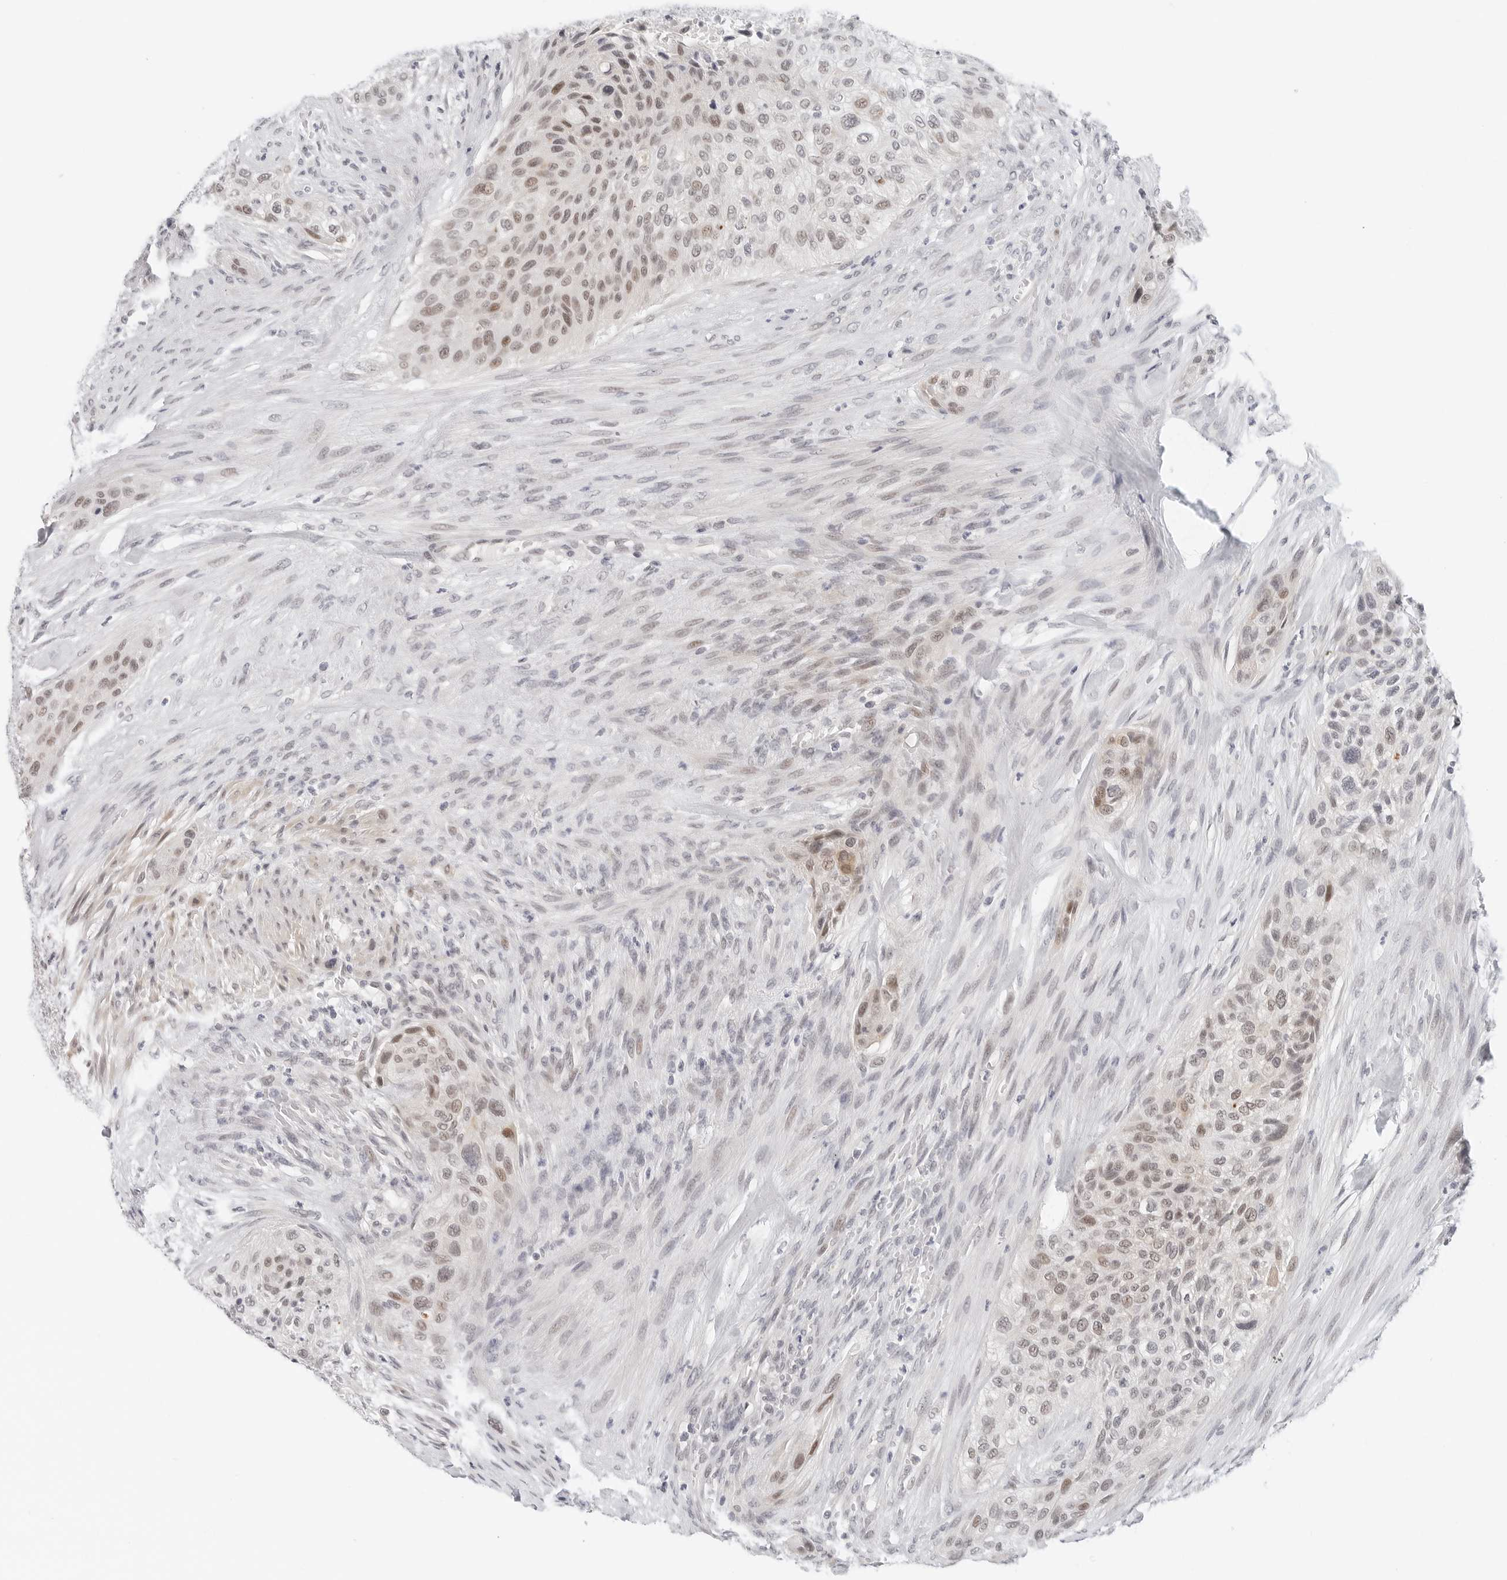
{"staining": {"intensity": "moderate", "quantity": ">75%", "location": "nuclear"}, "tissue": "urothelial cancer", "cell_type": "Tumor cells", "image_type": "cancer", "snomed": [{"axis": "morphology", "description": "Urothelial carcinoma, High grade"}, {"axis": "topography", "description": "Urinary bladder"}], "caption": "A histopathology image of urothelial cancer stained for a protein exhibits moderate nuclear brown staining in tumor cells.", "gene": "TSEN2", "patient": {"sex": "male", "age": 35}}